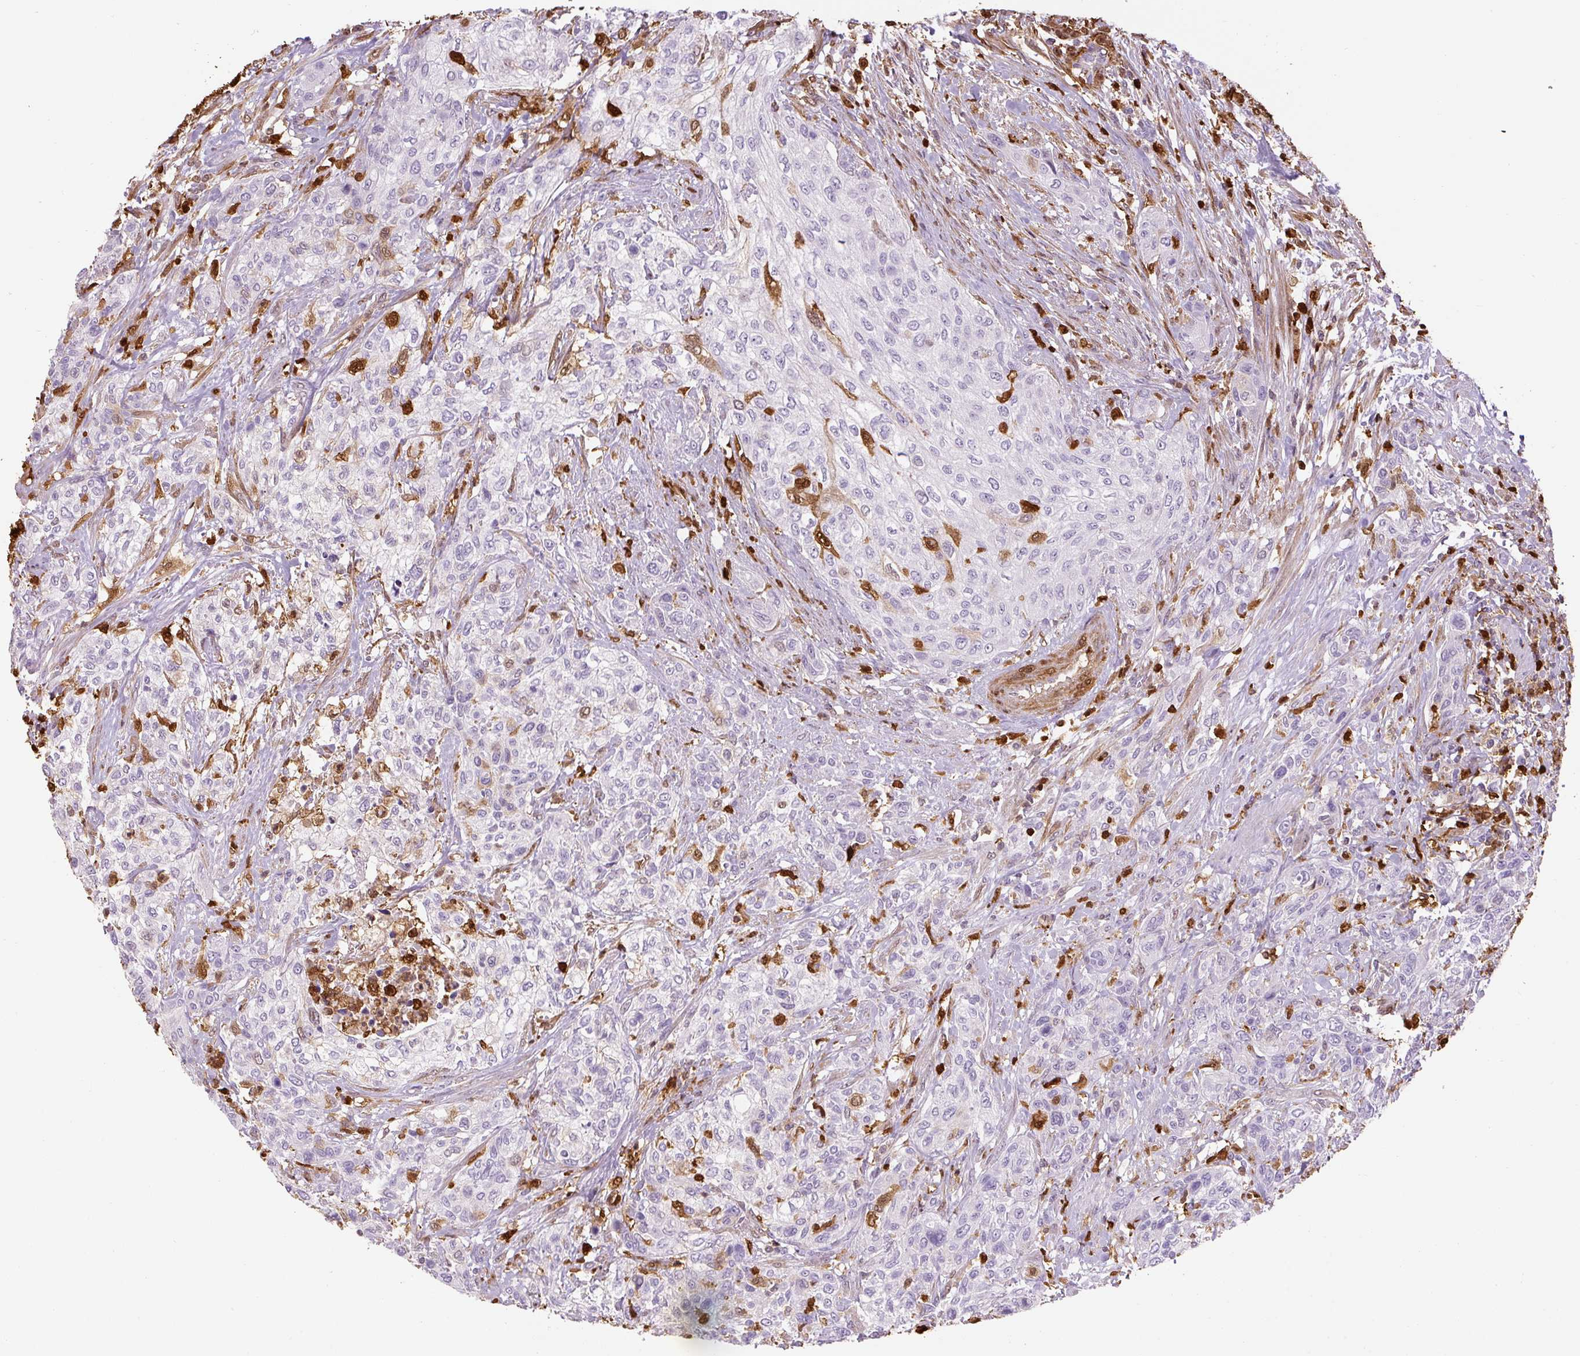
{"staining": {"intensity": "negative", "quantity": "none", "location": "none"}, "tissue": "urothelial cancer", "cell_type": "Tumor cells", "image_type": "cancer", "snomed": [{"axis": "morphology", "description": "Normal tissue, NOS"}, {"axis": "morphology", "description": "Urothelial carcinoma, NOS"}, {"axis": "topography", "description": "Urinary bladder"}, {"axis": "topography", "description": "Peripheral nerve tissue"}], "caption": "A high-resolution micrograph shows immunohistochemistry staining of urothelial cancer, which reveals no significant expression in tumor cells.", "gene": "S100A4", "patient": {"sex": "male", "age": 35}}